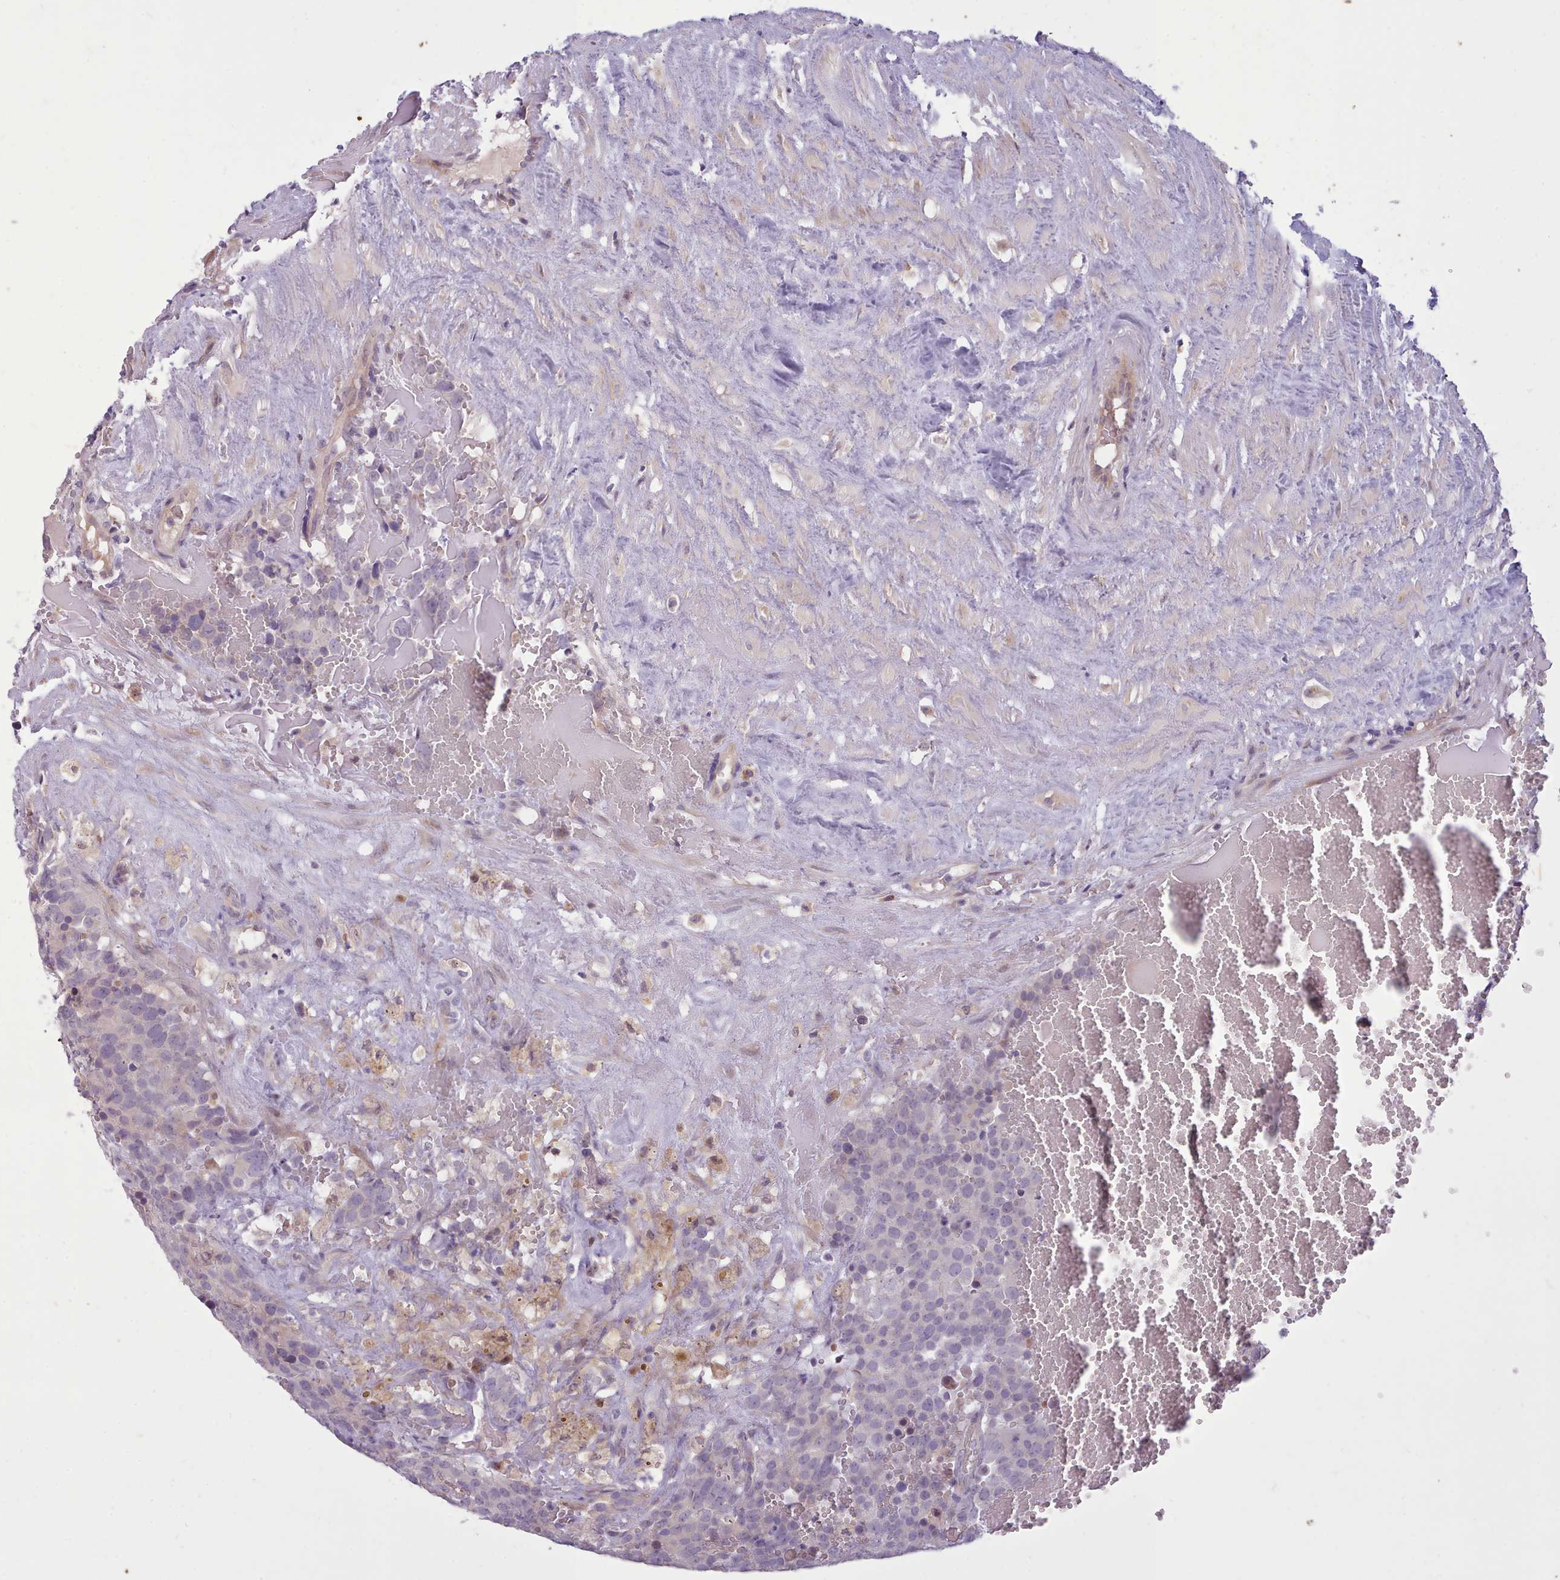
{"staining": {"intensity": "negative", "quantity": "none", "location": "none"}, "tissue": "testis cancer", "cell_type": "Tumor cells", "image_type": "cancer", "snomed": [{"axis": "morphology", "description": "Seminoma, NOS"}, {"axis": "topography", "description": "Testis"}], "caption": "High power microscopy histopathology image of an immunohistochemistry photomicrograph of testis cancer, revealing no significant positivity in tumor cells.", "gene": "NMRK1", "patient": {"sex": "male", "age": 71}}